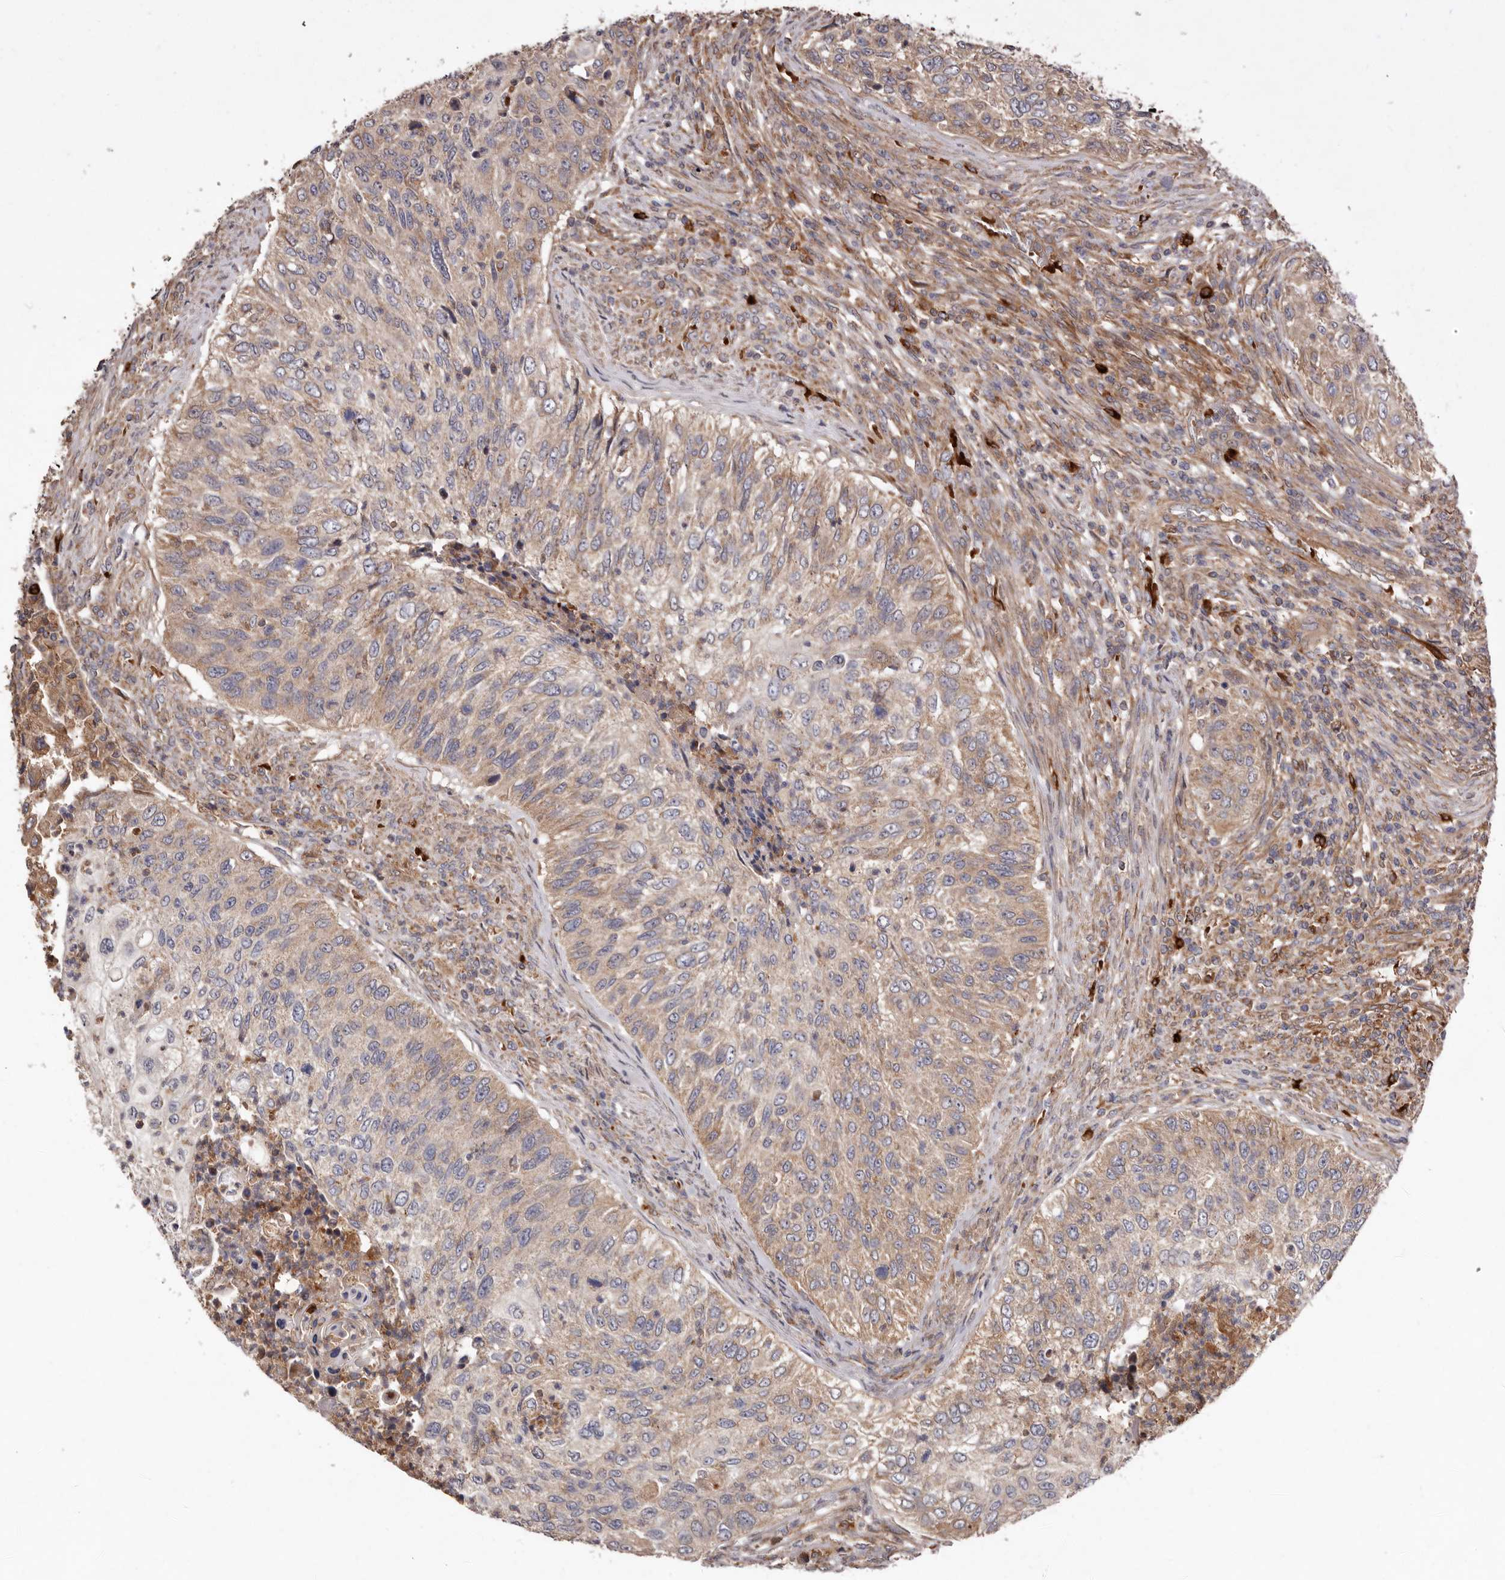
{"staining": {"intensity": "moderate", "quantity": "25%-75%", "location": "cytoplasmic/membranous"}, "tissue": "urothelial cancer", "cell_type": "Tumor cells", "image_type": "cancer", "snomed": [{"axis": "morphology", "description": "Urothelial carcinoma, High grade"}, {"axis": "topography", "description": "Urinary bladder"}], "caption": "IHC of human urothelial carcinoma (high-grade) displays medium levels of moderate cytoplasmic/membranous staining in about 25%-75% of tumor cells.", "gene": "GOT1L1", "patient": {"sex": "female", "age": 60}}